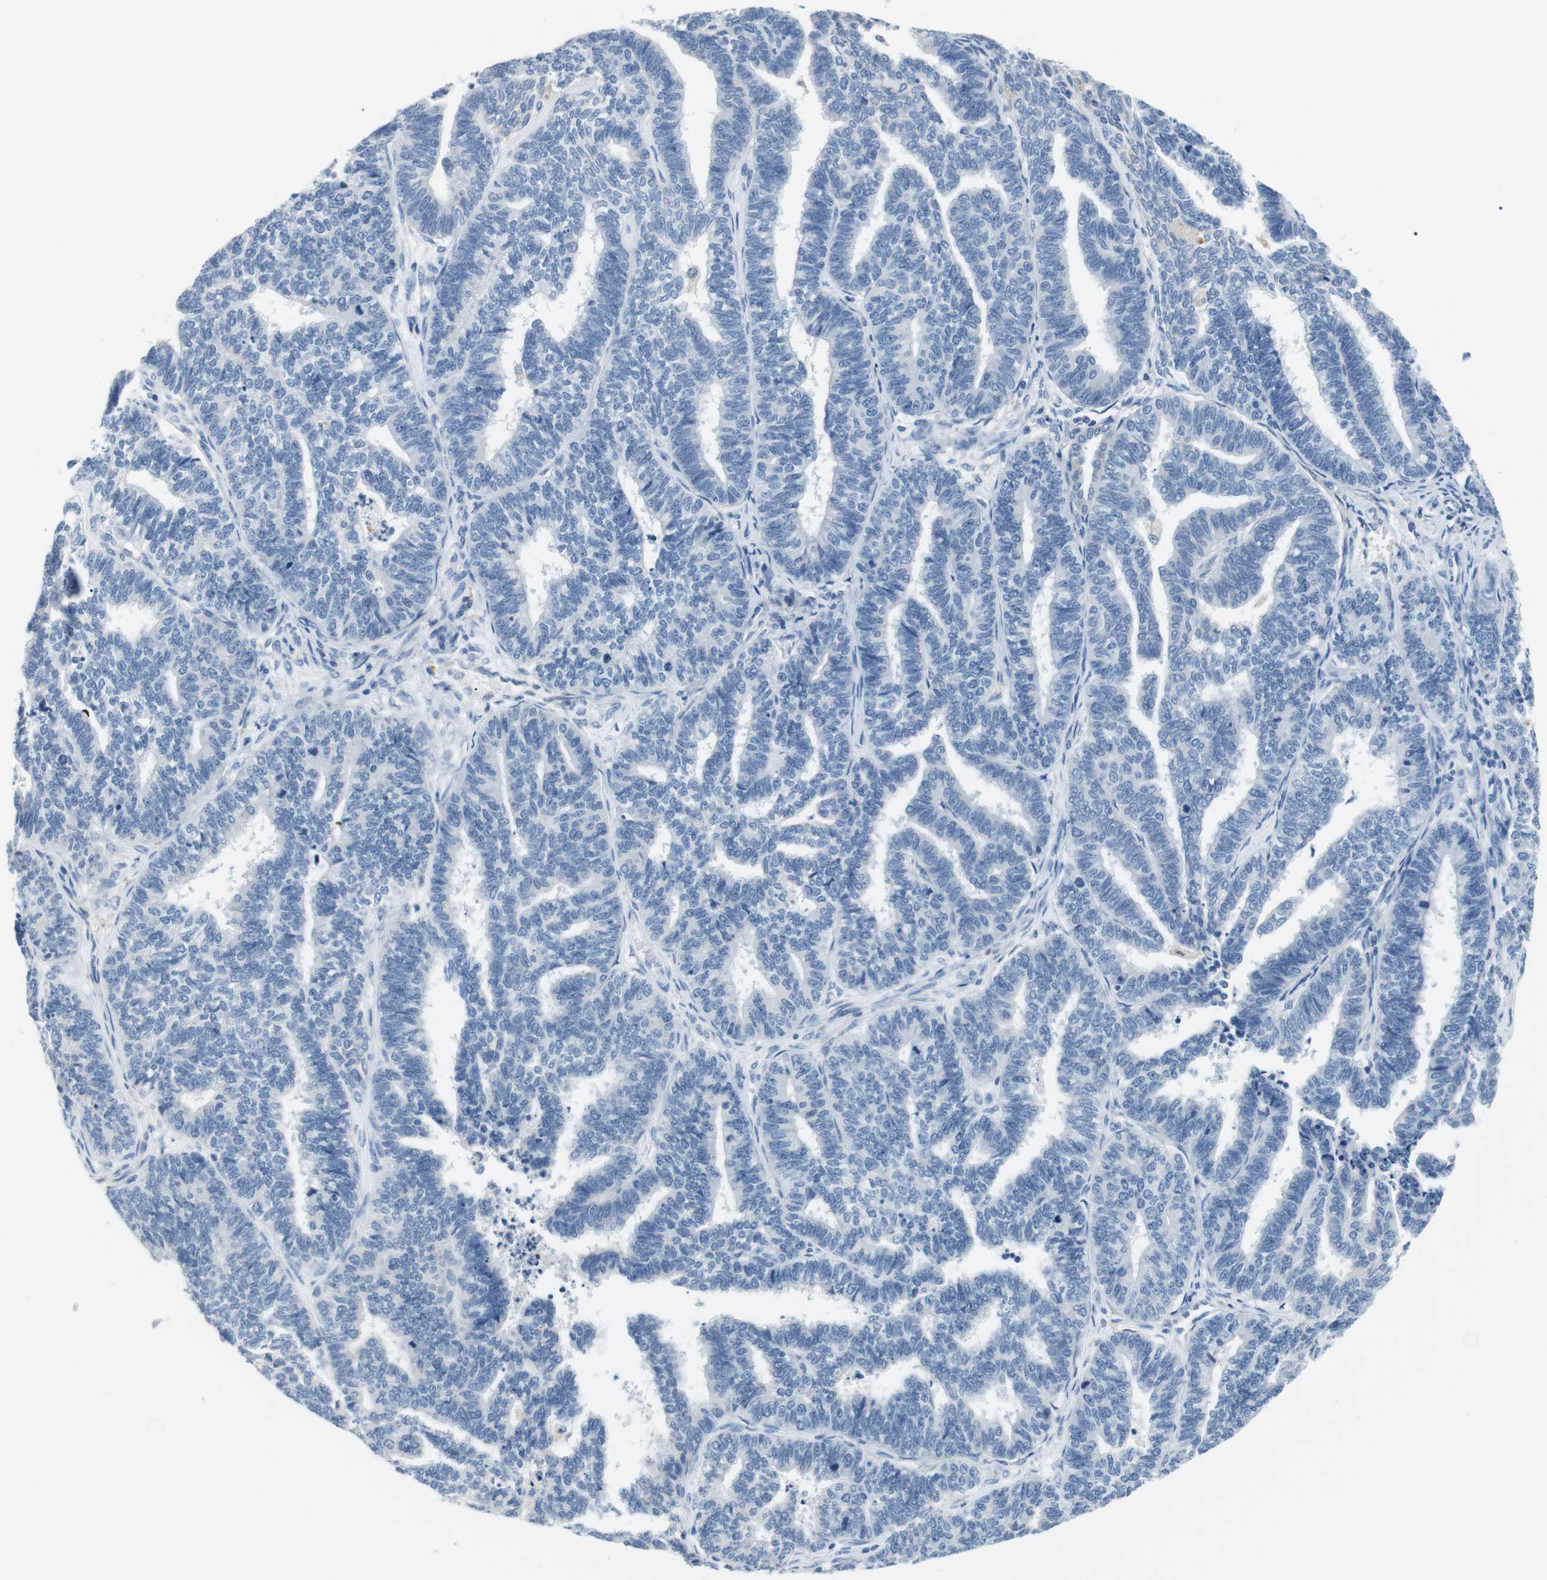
{"staining": {"intensity": "negative", "quantity": "none", "location": "none"}, "tissue": "endometrial cancer", "cell_type": "Tumor cells", "image_type": "cancer", "snomed": [{"axis": "morphology", "description": "Adenocarcinoma, NOS"}, {"axis": "topography", "description": "Endometrium"}], "caption": "Immunohistochemistry (IHC) photomicrograph of neoplastic tissue: human endometrial cancer (adenocarcinoma) stained with DAB displays no significant protein staining in tumor cells. Brightfield microscopy of immunohistochemistry (IHC) stained with DAB (brown) and hematoxylin (blue), captured at high magnification.", "gene": "FCGRT", "patient": {"sex": "female", "age": 70}}